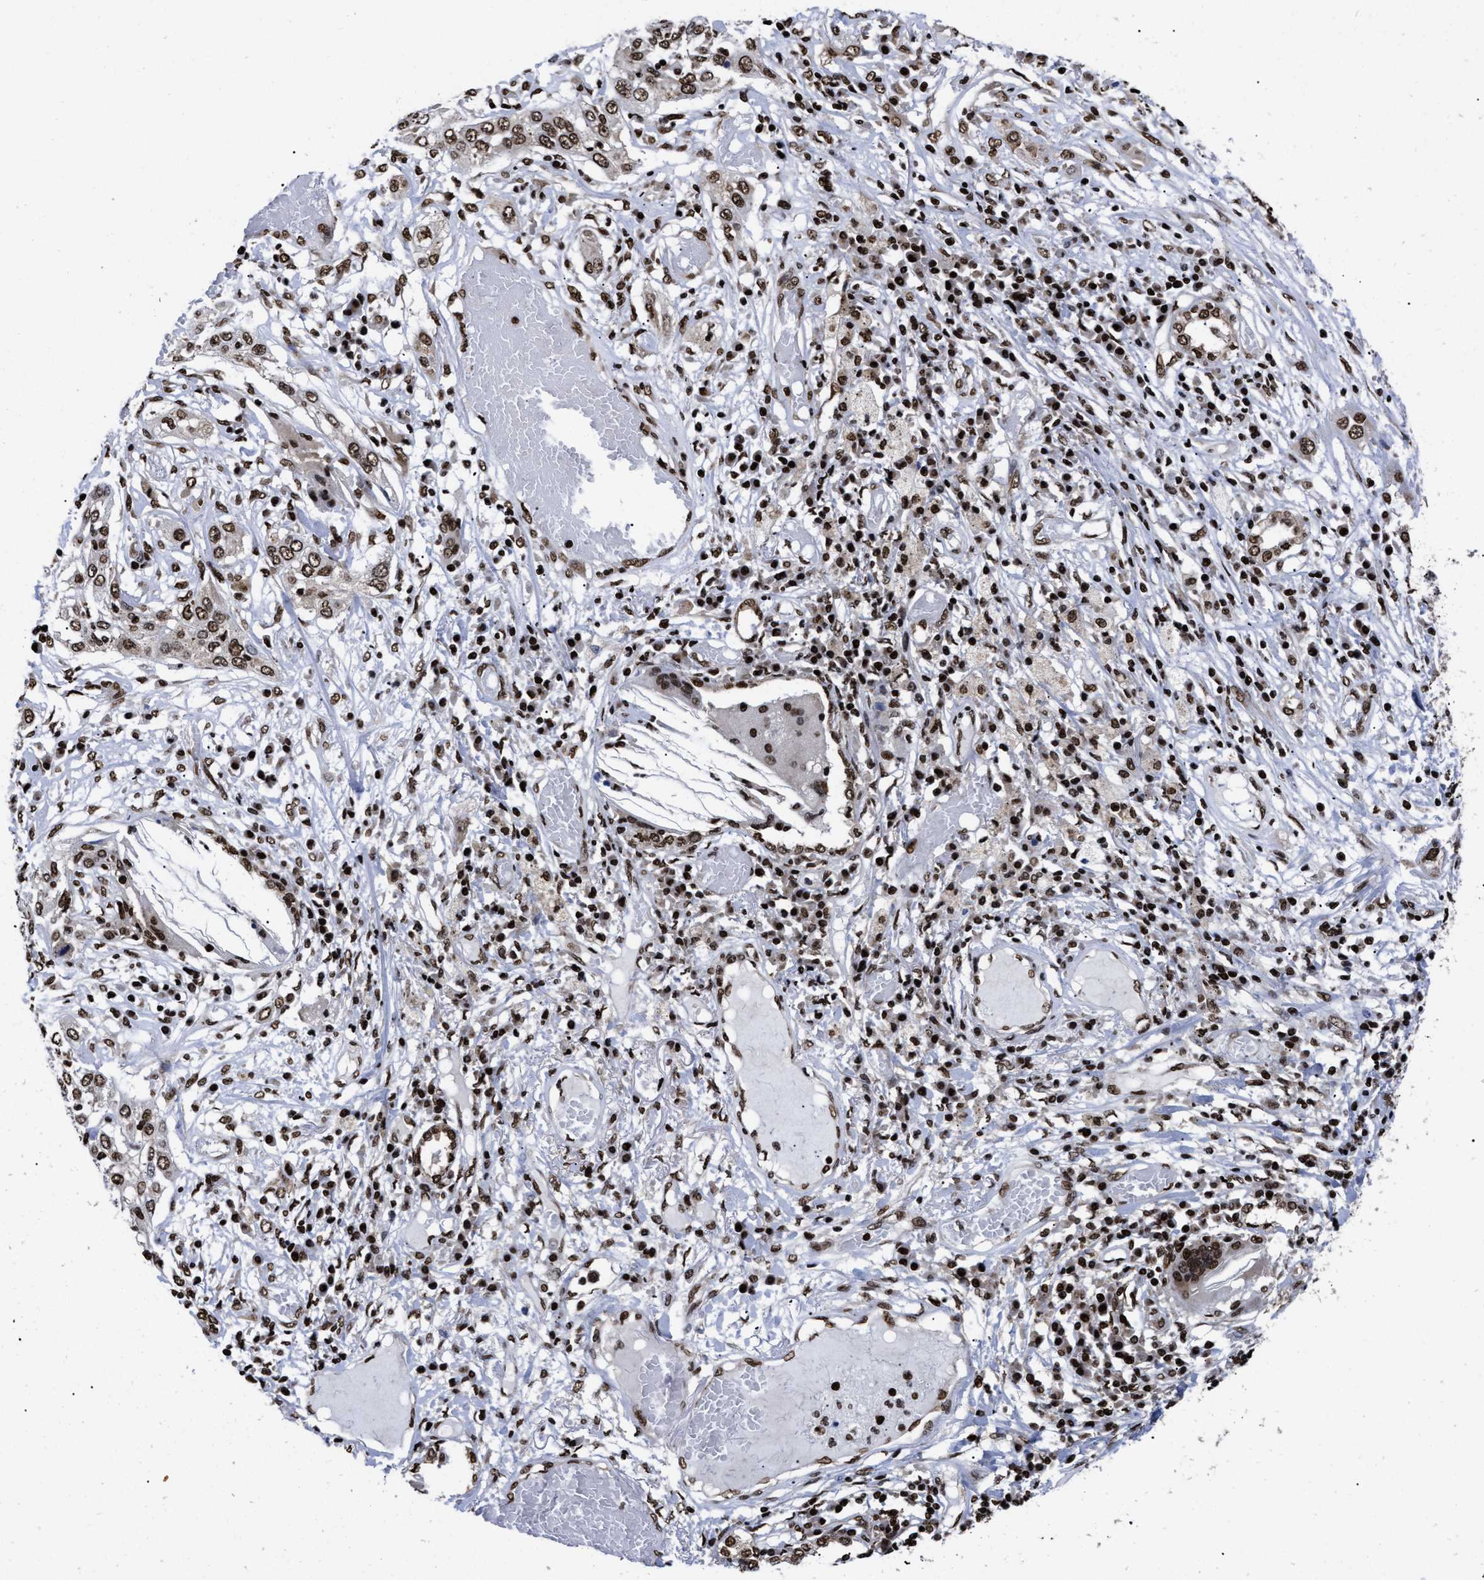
{"staining": {"intensity": "strong", "quantity": ">75%", "location": "nuclear"}, "tissue": "lung cancer", "cell_type": "Tumor cells", "image_type": "cancer", "snomed": [{"axis": "morphology", "description": "Squamous cell carcinoma, NOS"}, {"axis": "topography", "description": "Lung"}], "caption": "IHC image of human lung cancer (squamous cell carcinoma) stained for a protein (brown), which shows high levels of strong nuclear positivity in about >75% of tumor cells.", "gene": "CALHM3", "patient": {"sex": "male", "age": 71}}